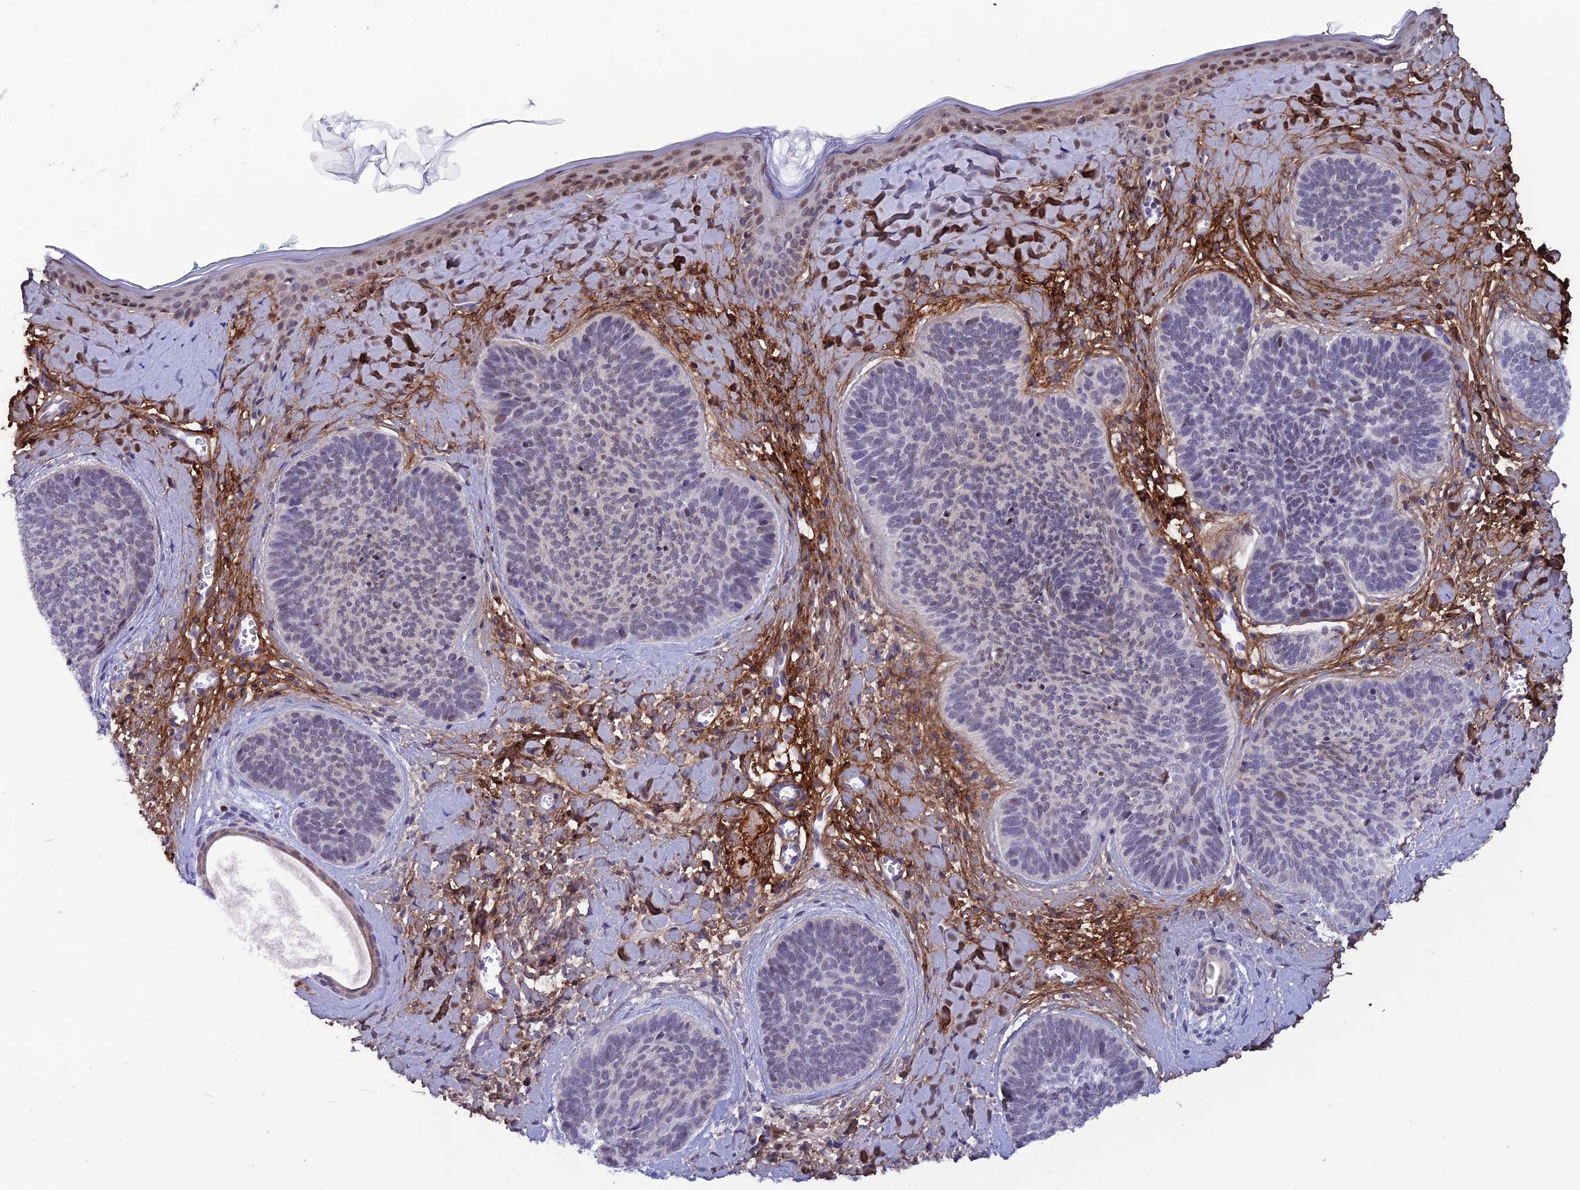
{"staining": {"intensity": "weak", "quantity": "<25%", "location": "nuclear"}, "tissue": "skin cancer", "cell_type": "Tumor cells", "image_type": "cancer", "snomed": [{"axis": "morphology", "description": "Basal cell carcinoma"}, {"axis": "topography", "description": "Skin"}], "caption": "Image shows no significant protein staining in tumor cells of skin basal cell carcinoma.", "gene": "COL6A6", "patient": {"sex": "female", "age": 81}}